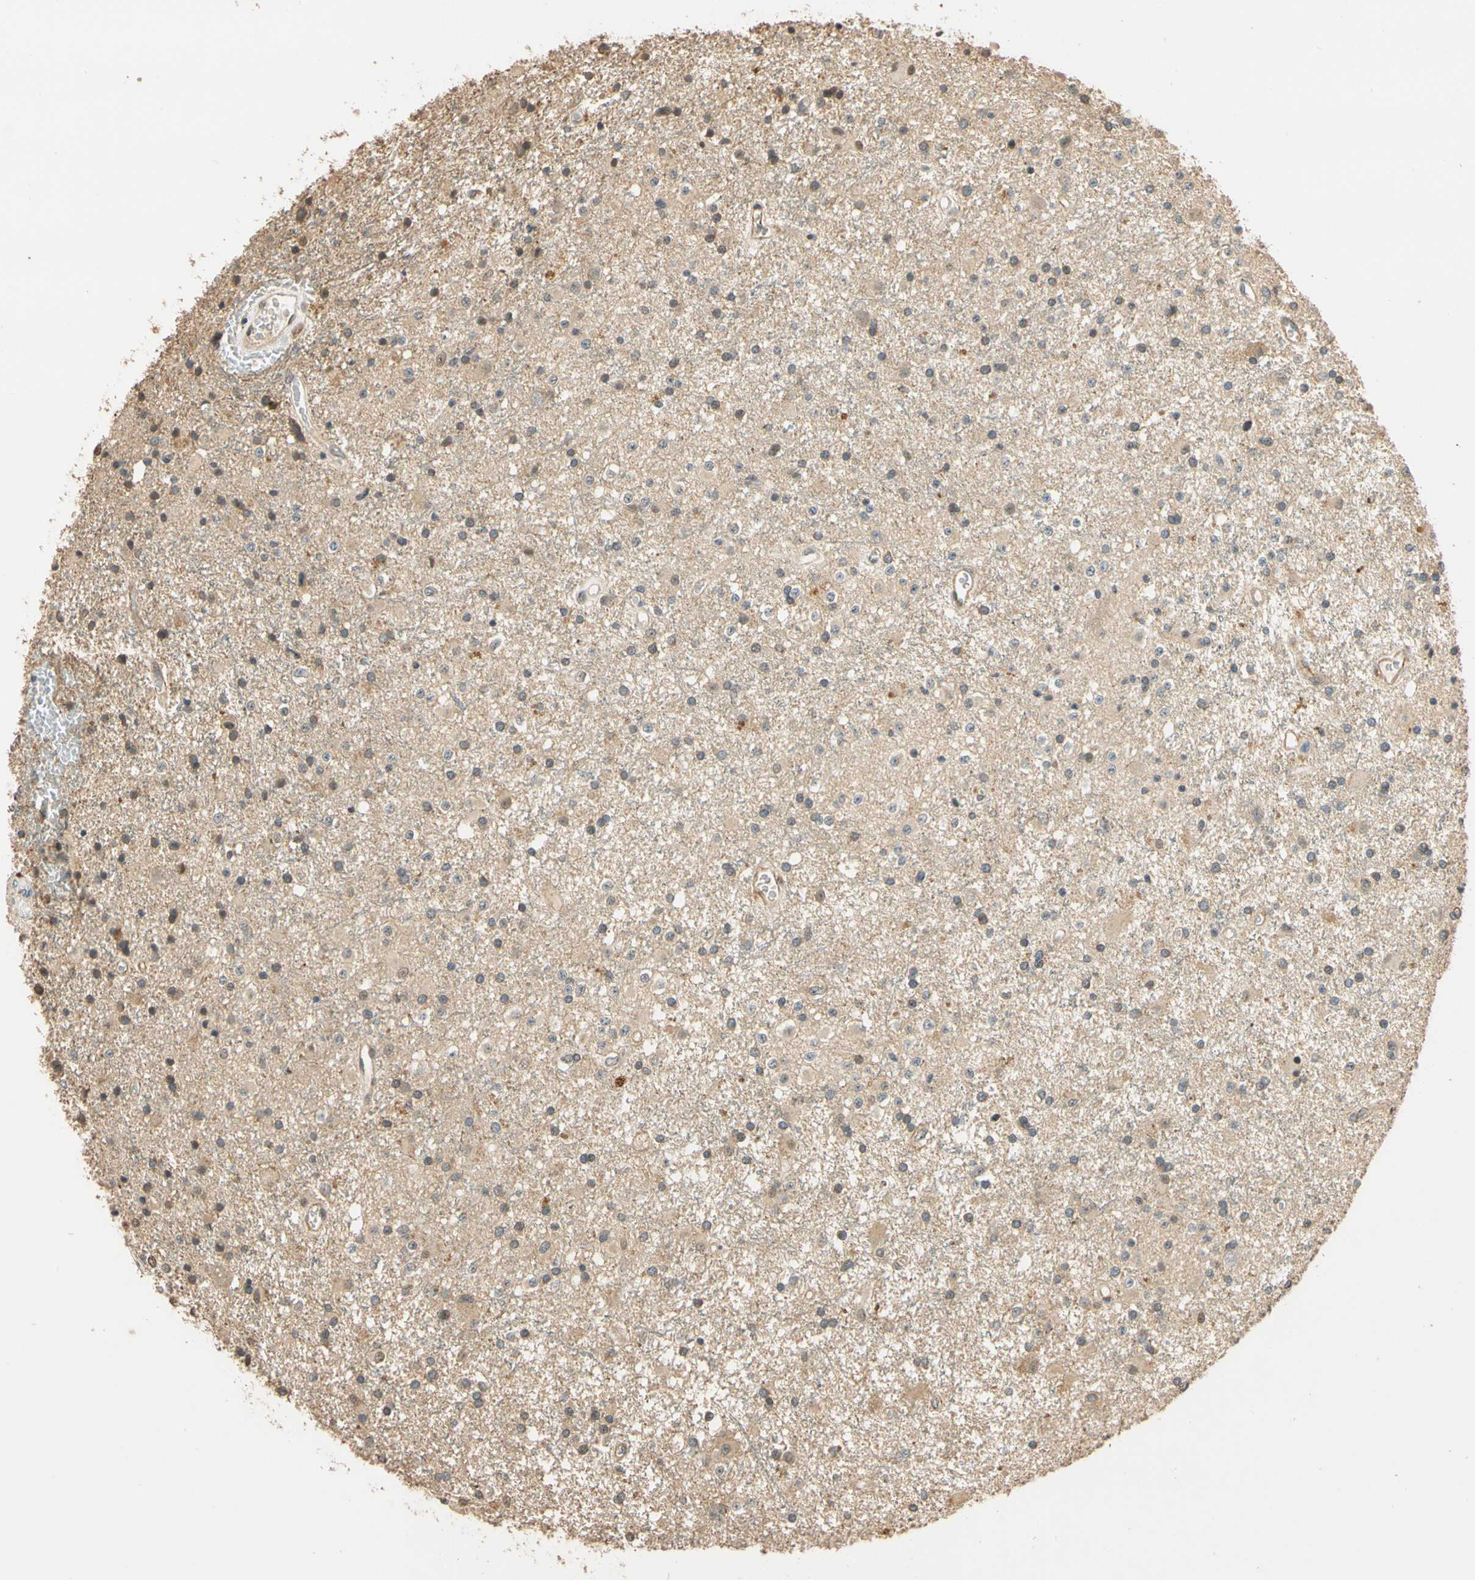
{"staining": {"intensity": "moderate", "quantity": "<25%", "location": "cytoplasmic/membranous"}, "tissue": "glioma", "cell_type": "Tumor cells", "image_type": "cancer", "snomed": [{"axis": "morphology", "description": "Glioma, malignant, Low grade"}, {"axis": "topography", "description": "Brain"}], "caption": "Tumor cells show low levels of moderate cytoplasmic/membranous staining in about <25% of cells in human malignant glioma (low-grade).", "gene": "QSER1", "patient": {"sex": "male", "age": 58}}